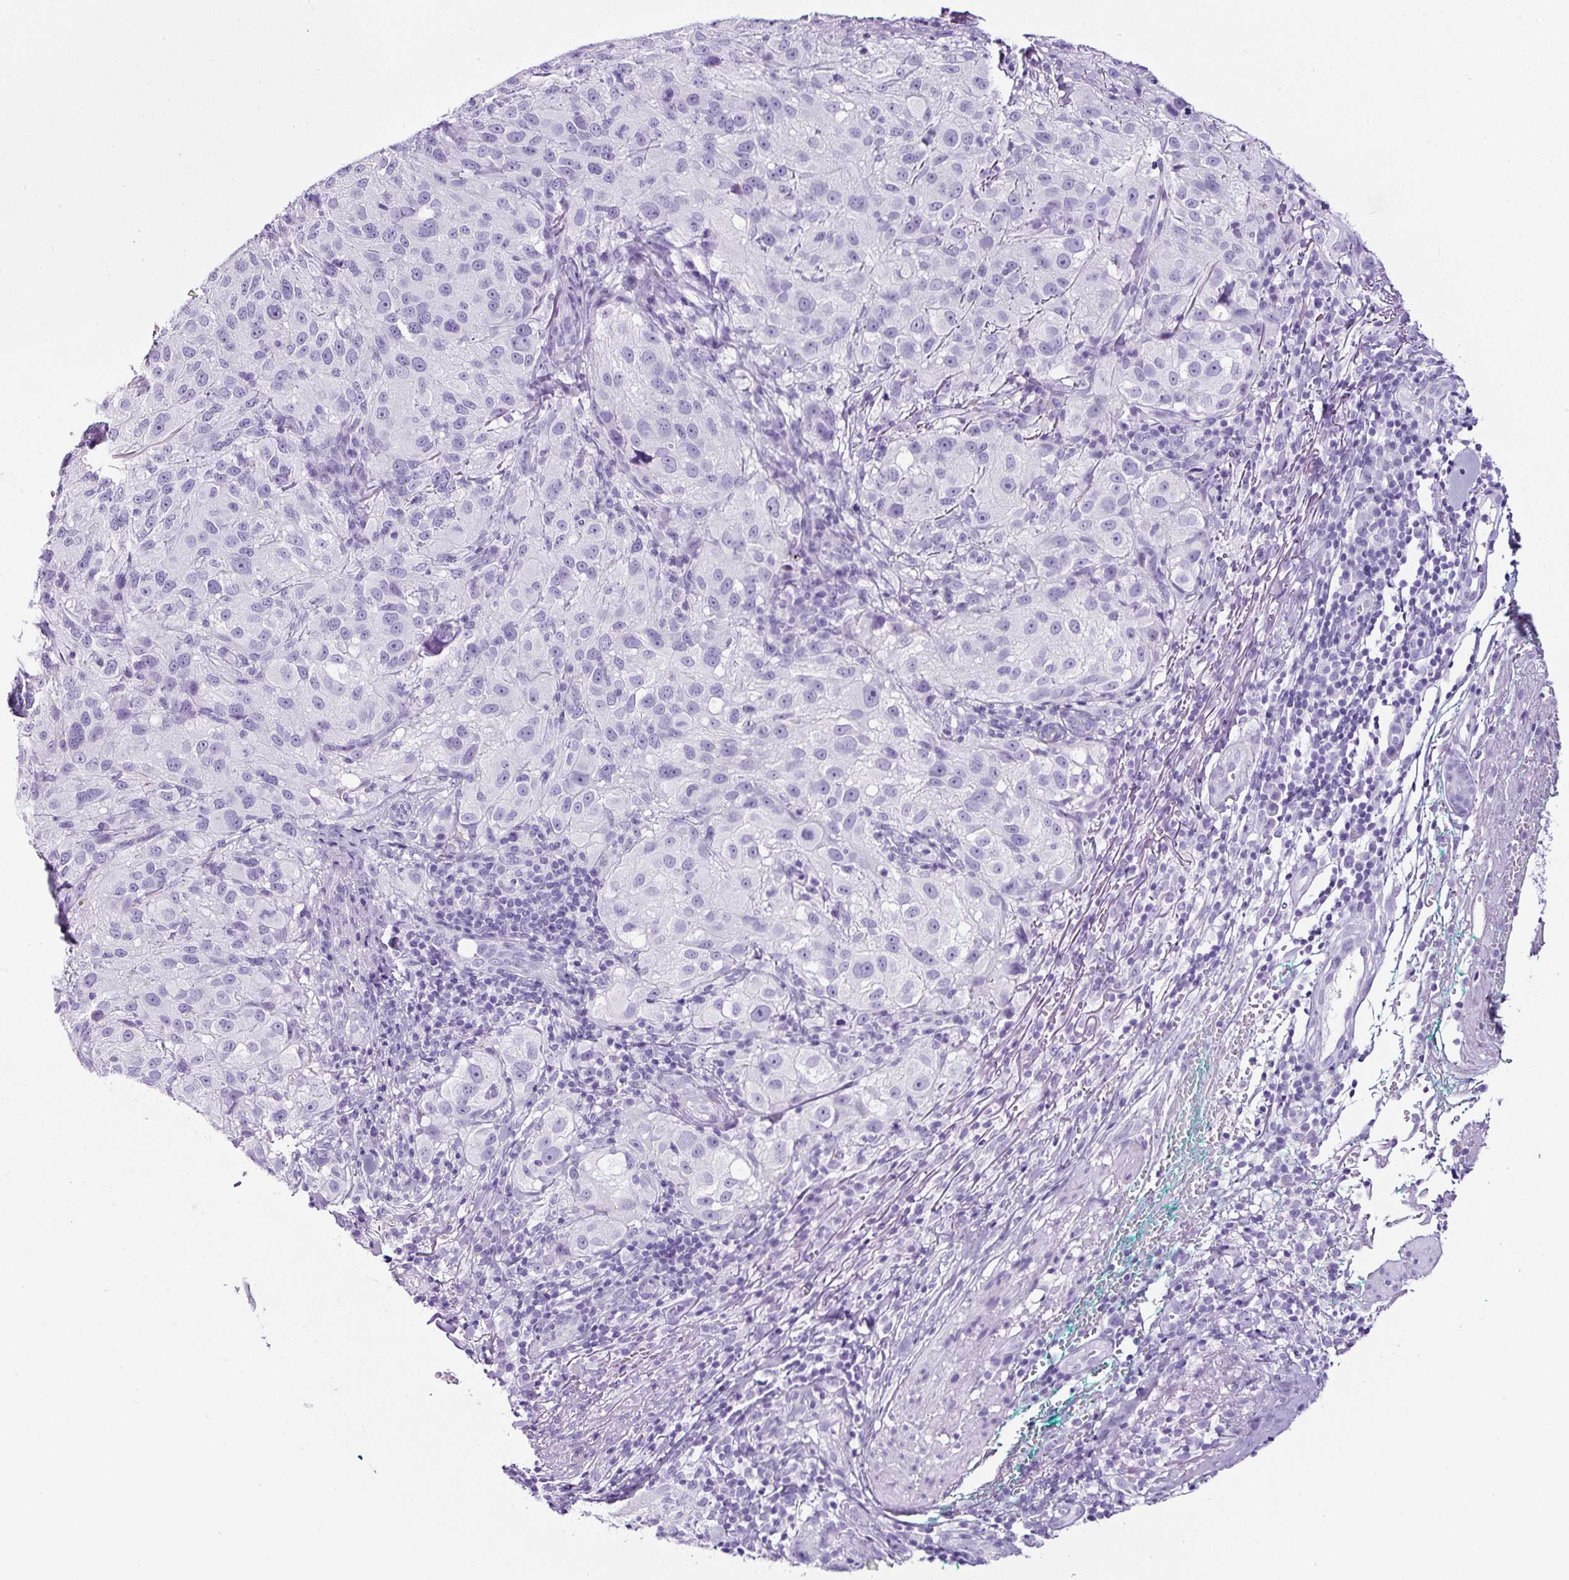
{"staining": {"intensity": "negative", "quantity": "none", "location": "none"}, "tissue": "melanoma", "cell_type": "Tumor cells", "image_type": "cancer", "snomed": [{"axis": "morphology", "description": "Necrosis, NOS"}, {"axis": "morphology", "description": "Malignant melanoma, NOS"}, {"axis": "topography", "description": "Skin"}], "caption": "Human malignant melanoma stained for a protein using IHC shows no staining in tumor cells.", "gene": "TMEM200B", "patient": {"sex": "female", "age": 87}}